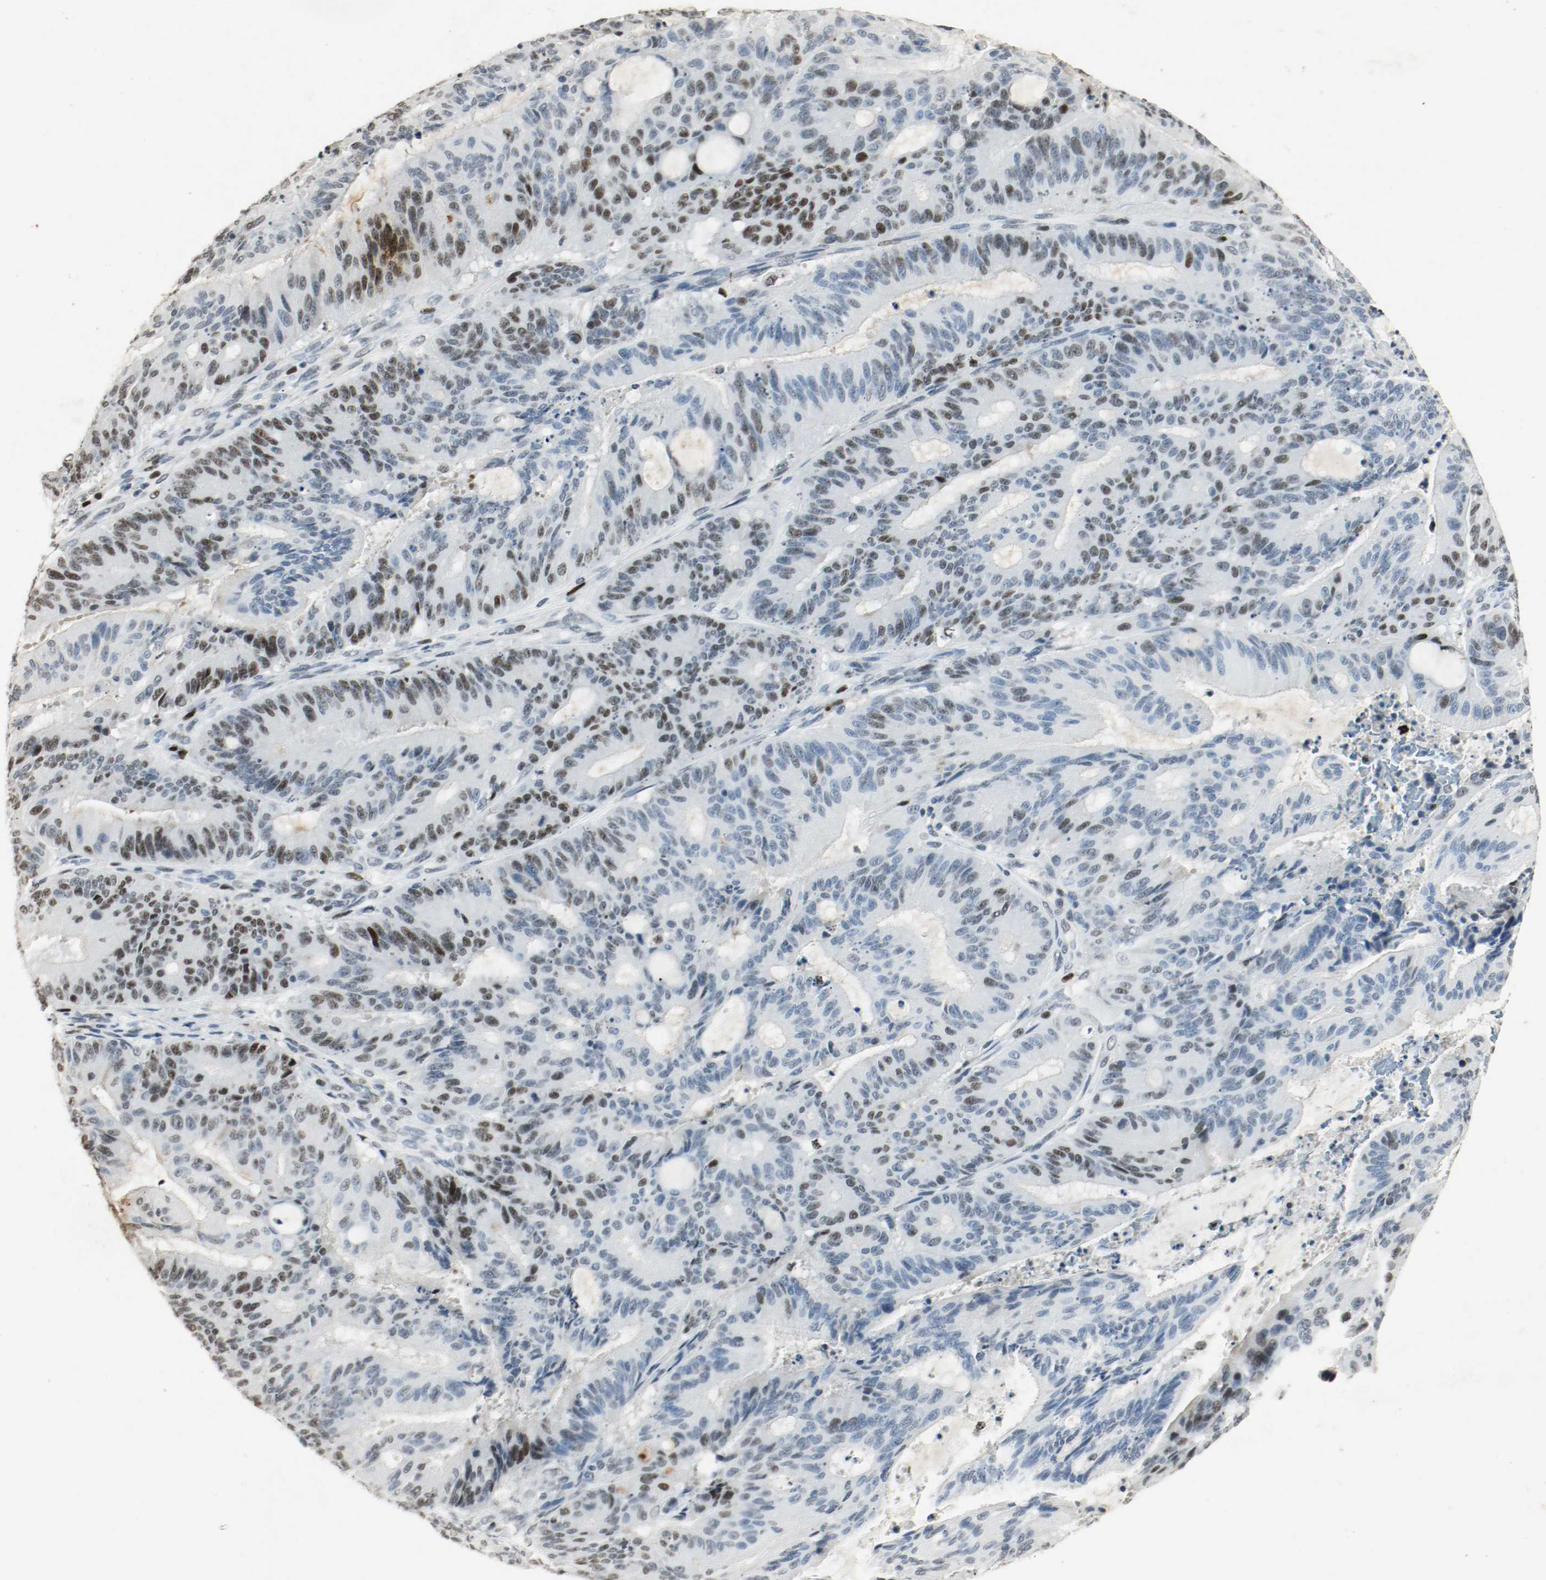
{"staining": {"intensity": "strong", "quantity": "25%-75%", "location": "nuclear"}, "tissue": "liver cancer", "cell_type": "Tumor cells", "image_type": "cancer", "snomed": [{"axis": "morphology", "description": "Cholangiocarcinoma"}, {"axis": "topography", "description": "Liver"}], "caption": "Immunohistochemical staining of human liver cancer (cholangiocarcinoma) demonstrates strong nuclear protein staining in about 25%-75% of tumor cells.", "gene": "DNMT1", "patient": {"sex": "female", "age": 73}}